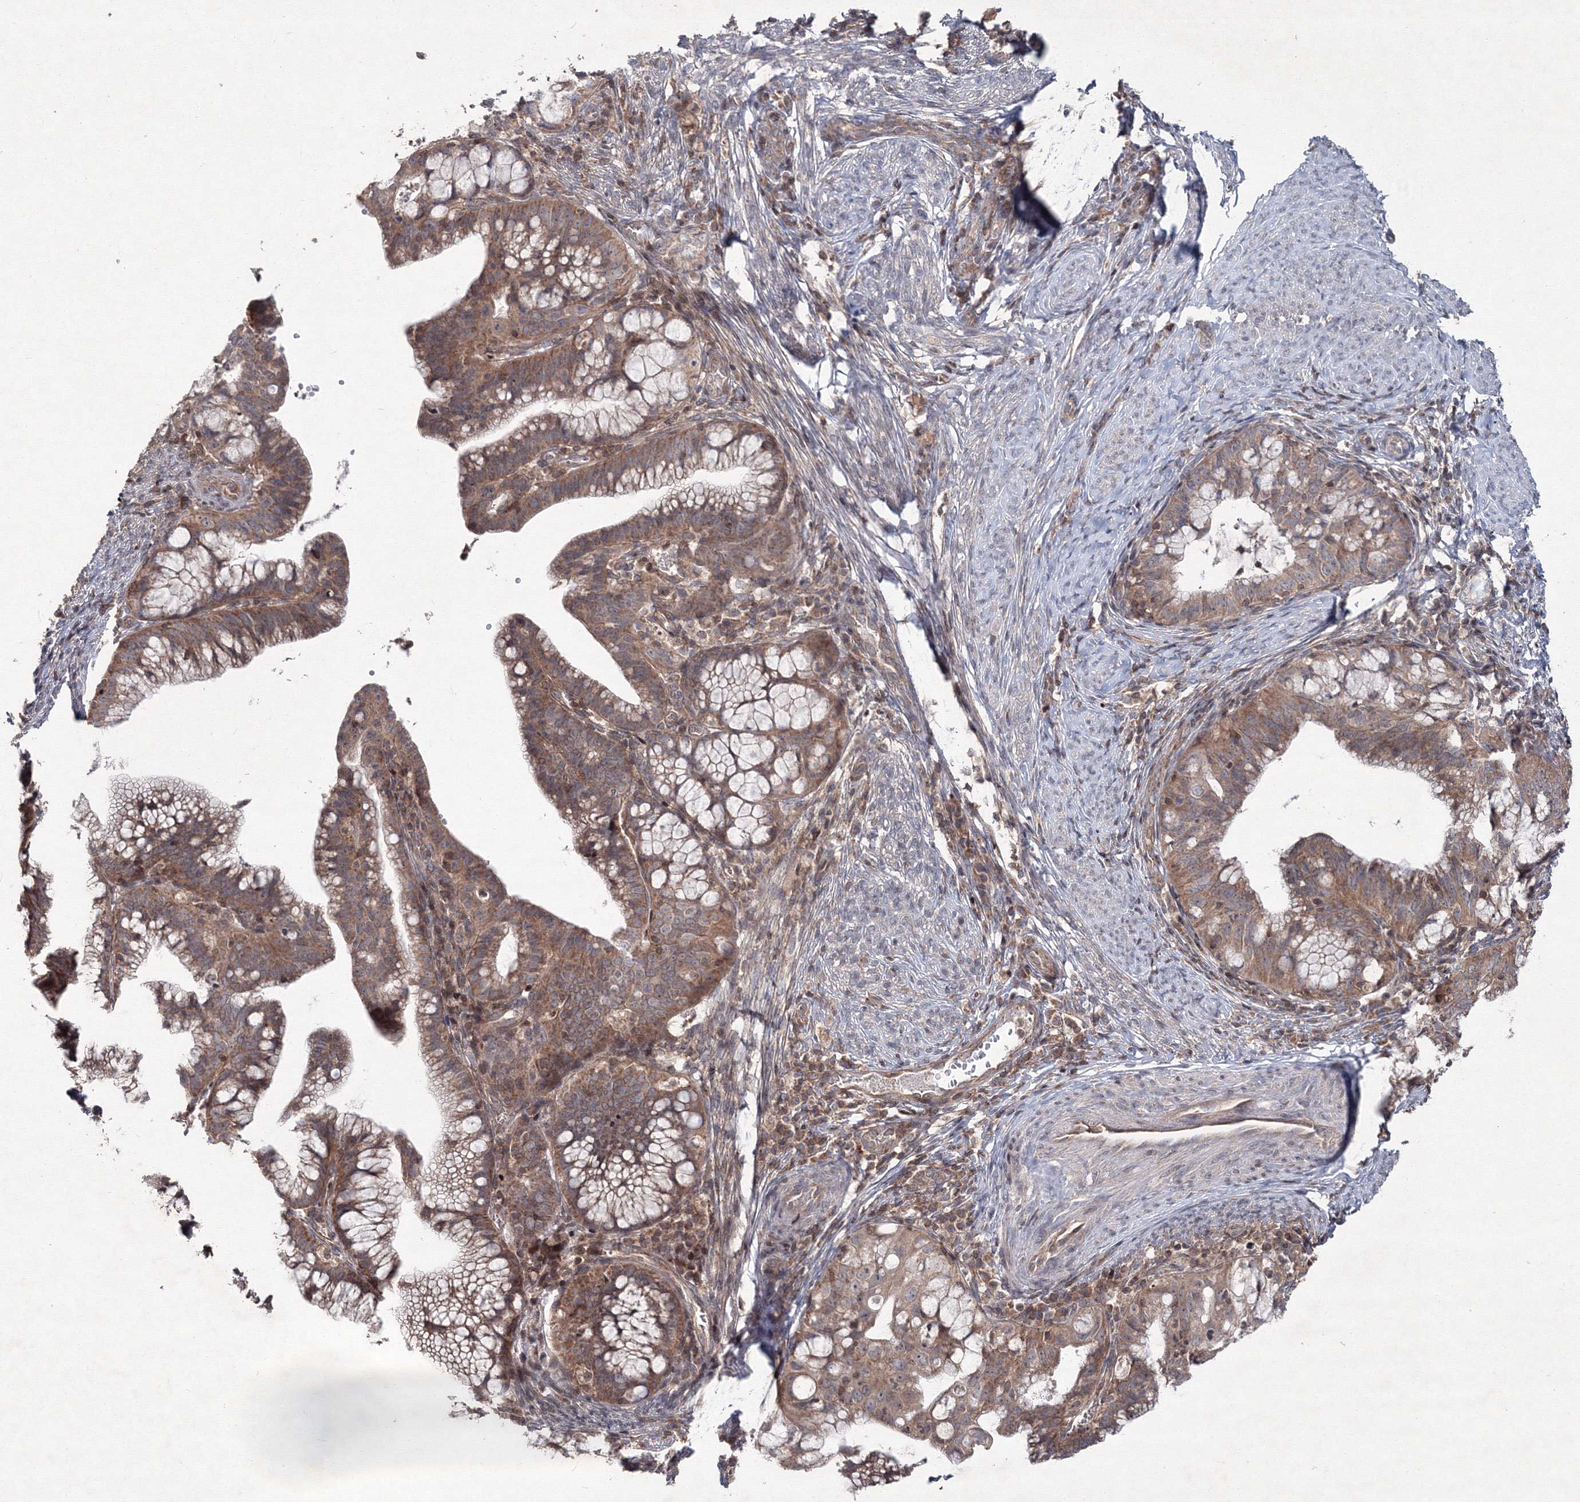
{"staining": {"intensity": "moderate", "quantity": ">75%", "location": "cytoplasmic/membranous"}, "tissue": "cervical cancer", "cell_type": "Tumor cells", "image_type": "cancer", "snomed": [{"axis": "morphology", "description": "Adenocarcinoma, NOS"}, {"axis": "topography", "description": "Cervix"}], "caption": "High-power microscopy captured an IHC micrograph of cervical cancer (adenocarcinoma), revealing moderate cytoplasmic/membranous staining in approximately >75% of tumor cells. (IHC, brightfield microscopy, high magnification).", "gene": "MKRN2", "patient": {"sex": "female", "age": 36}}